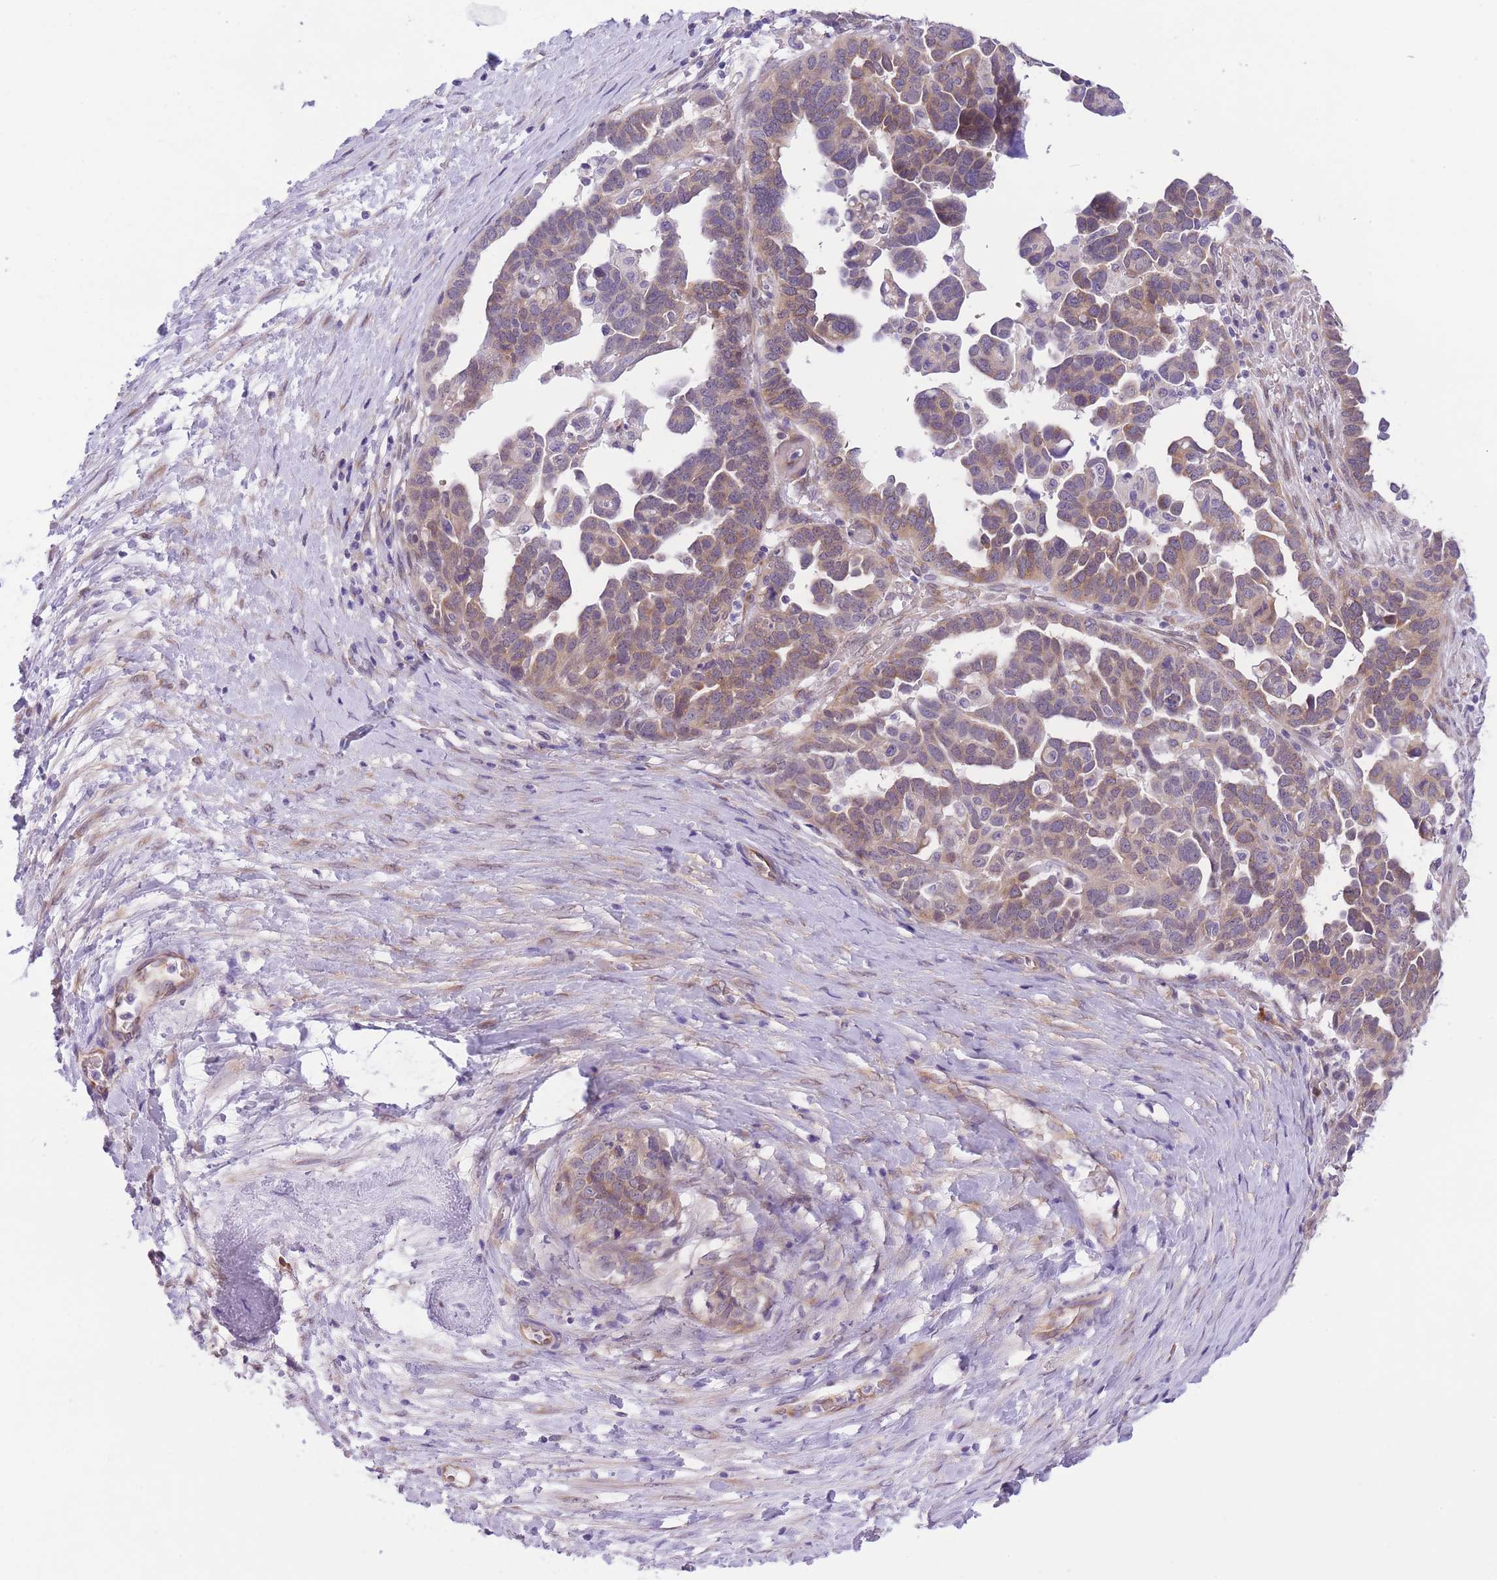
{"staining": {"intensity": "moderate", "quantity": ">75%", "location": "cytoplasmic/membranous"}, "tissue": "ovarian cancer", "cell_type": "Tumor cells", "image_type": "cancer", "snomed": [{"axis": "morphology", "description": "Cystadenocarcinoma, serous, NOS"}, {"axis": "topography", "description": "Ovary"}], "caption": "This image reveals immunohistochemistry staining of ovarian cancer (serous cystadenocarcinoma), with medium moderate cytoplasmic/membranous positivity in approximately >75% of tumor cells.", "gene": "WWOX", "patient": {"sex": "female", "age": 54}}